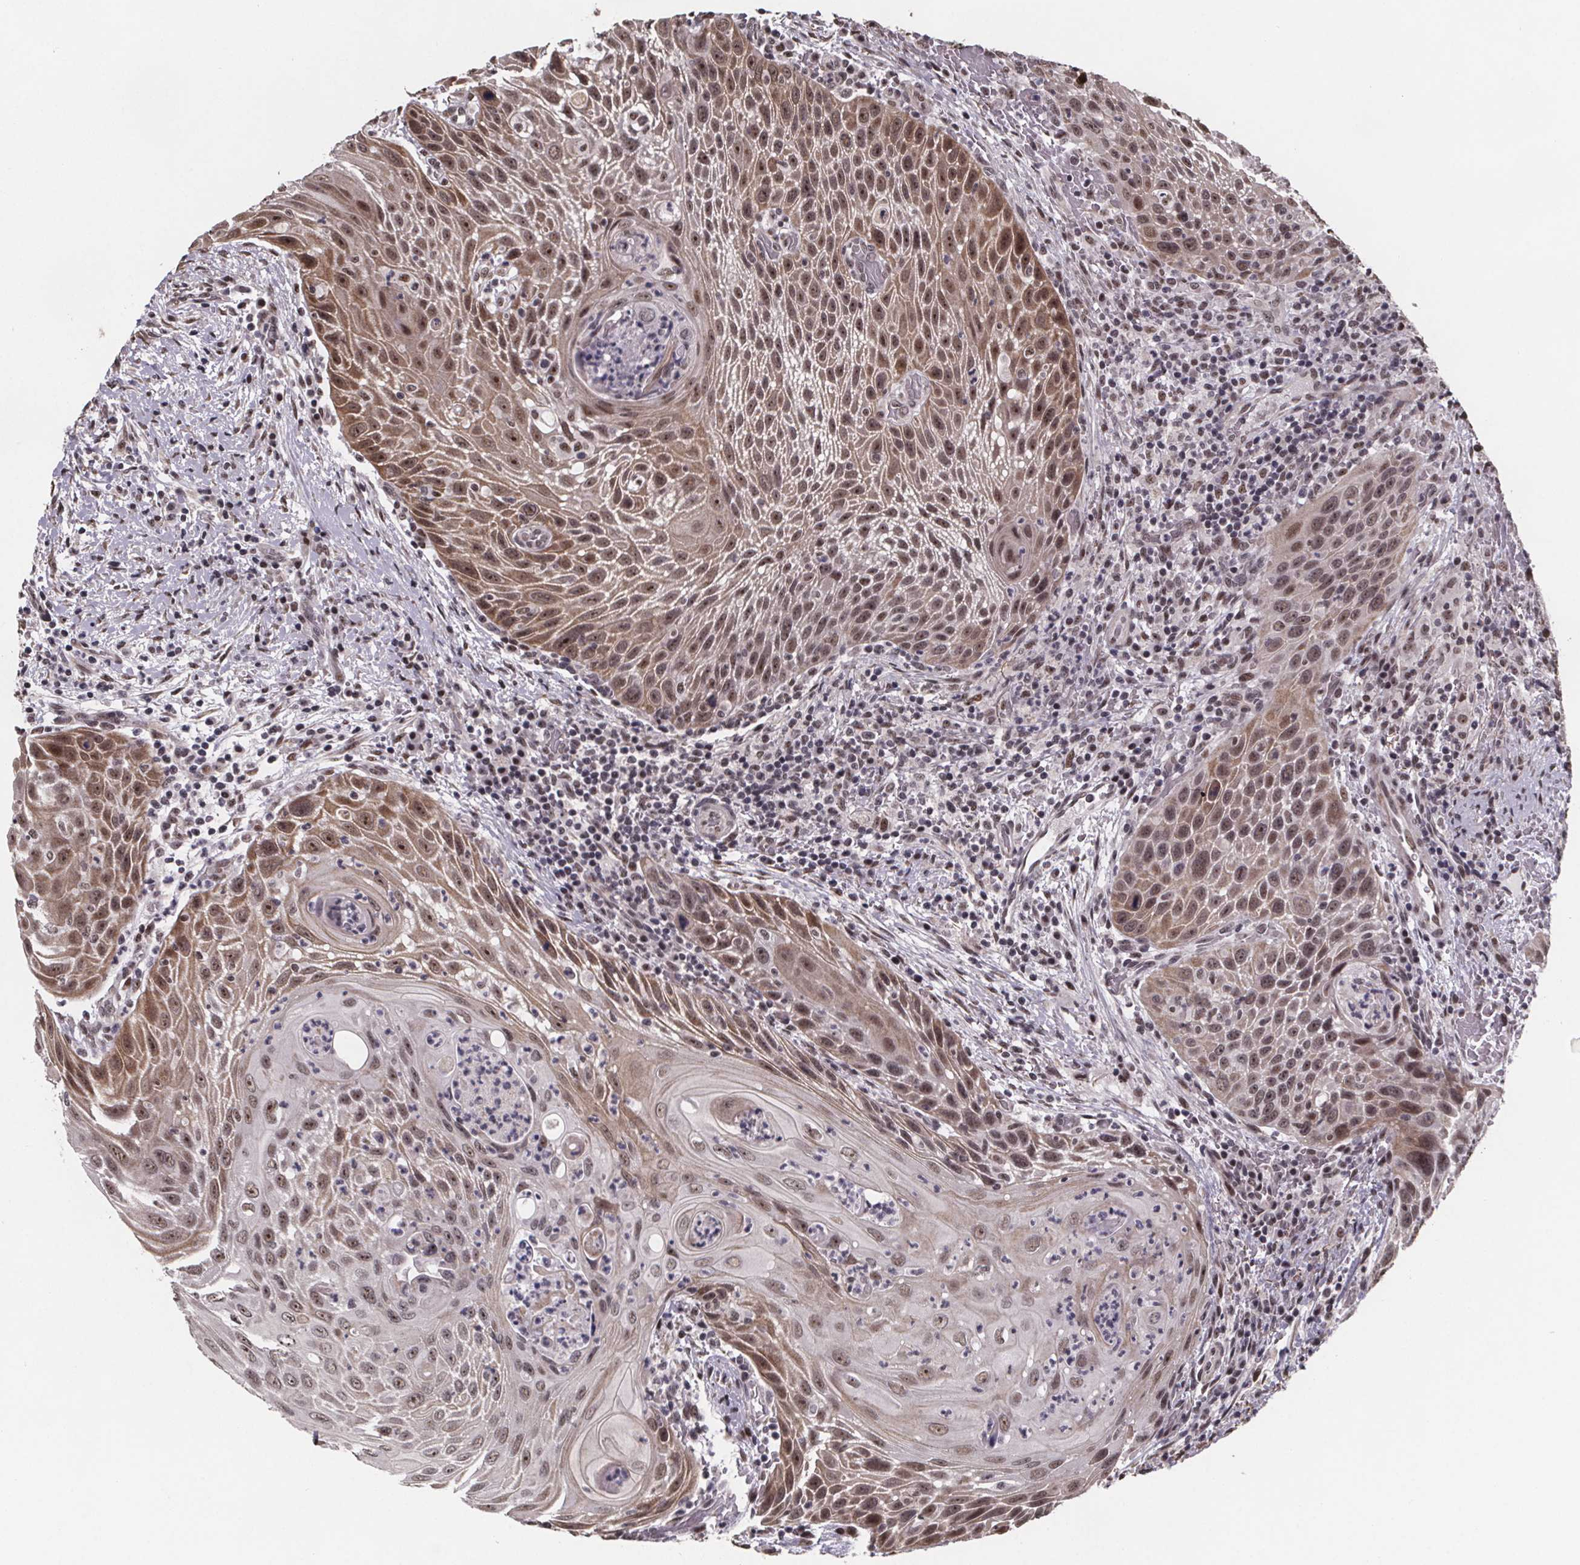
{"staining": {"intensity": "moderate", "quantity": ">75%", "location": "cytoplasmic/membranous,nuclear"}, "tissue": "head and neck cancer", "cell_type": "Tumor cells", "image_type": "cancer", "snomed": [{"axis": "morphology", "description": "Squamous cell carcinoma, NOS"}, {"axis": "topography", "description": "Head-Neck"}], "caption": "Head and neck squamous cell carcinoma stained with DAB immunohistochemistry exhibits medium levels of moderate cytoplasmic/membranous and nuclear positivity in approximately >75% of tumor cells. (IHC, brightfield microscopy, high magnification).", "gene": "U2SURP", "patient": {"sex": "male", "age": 69}}